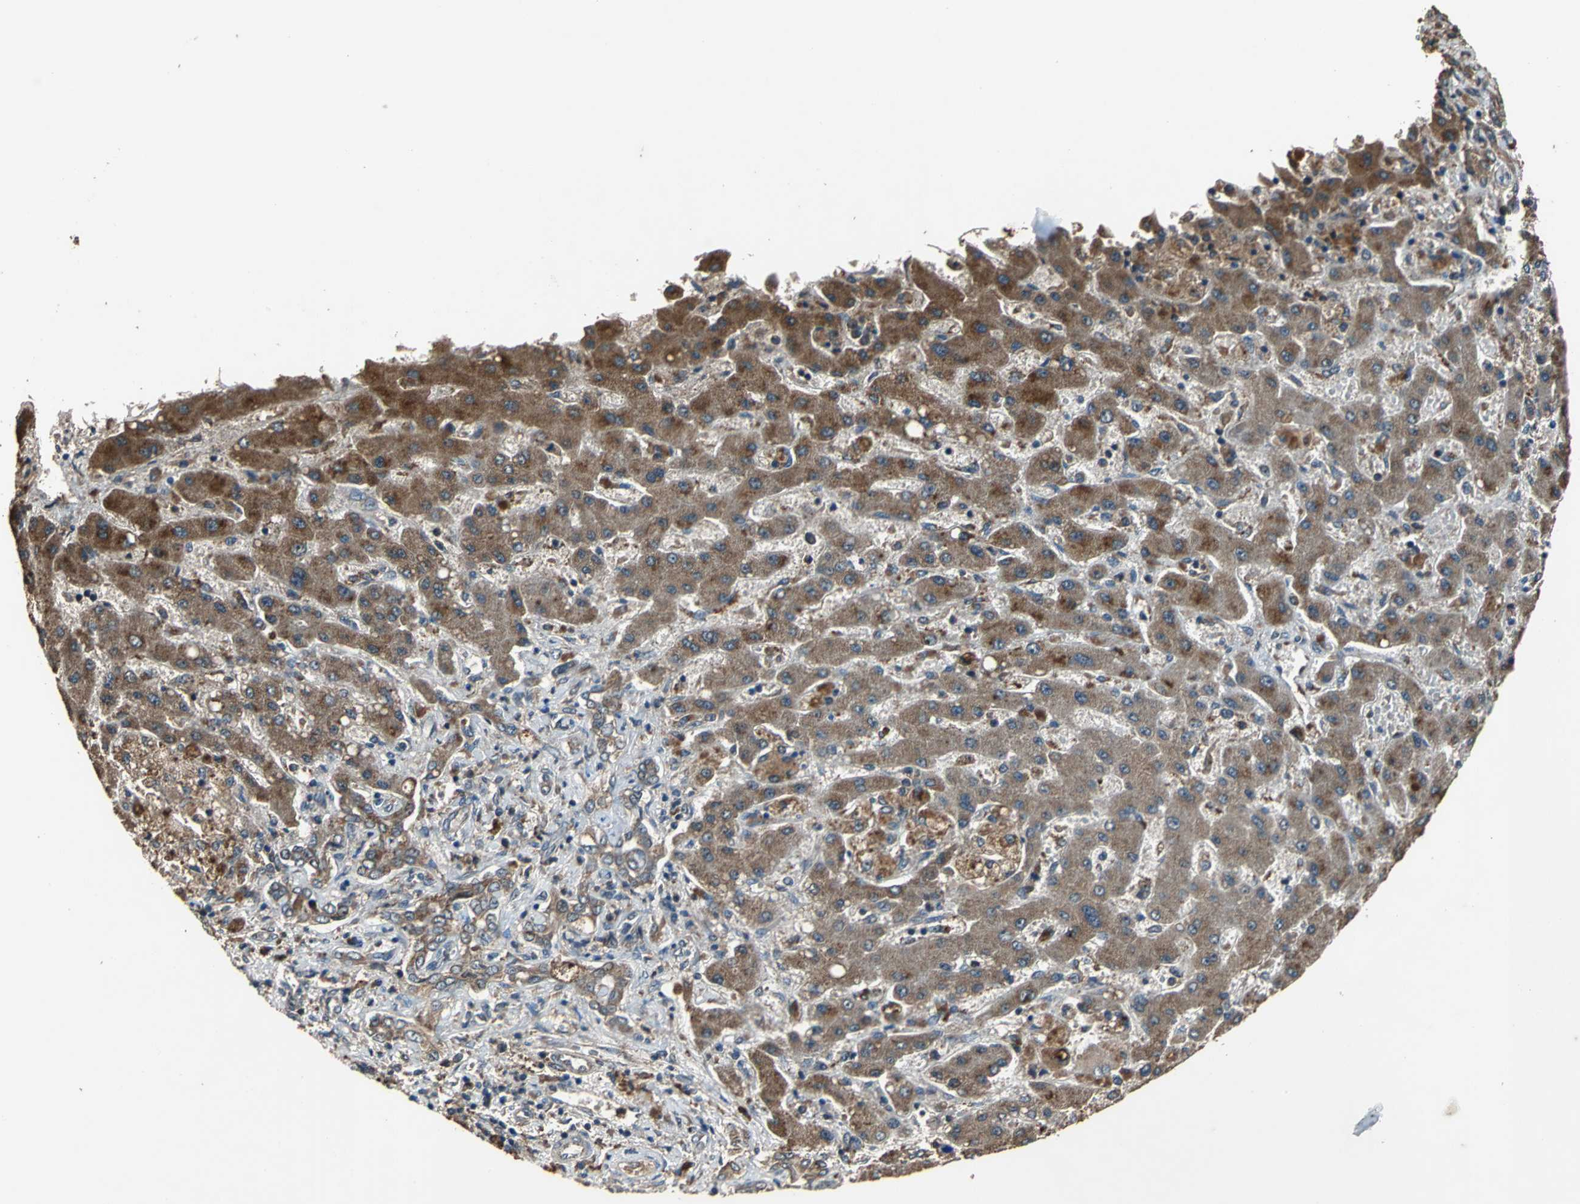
{"staining": {"intensity": "moderate", "quantity": ">75%", "location": "cytoplasmic/membranous"}, "tissue": "liver cancer", "cell_type": "Tumor cells", "image_type": "cancer", "snomed": [{"axis": "morphology", "description": "Cholangiocarcinoma"}, {"axis": "topography", "description": "Liver"}], "caption": "A micrograph of liver cancer stained for a protein displays moderate cytoplasmic/membranous brown staining in tumor cells. (DAB (3,3'-diaminobenzidine) = brown stain, brightfield microscopy at high magnification).", "gene": "ZNF608", "patient": {"sex": "male", "age": 50}}